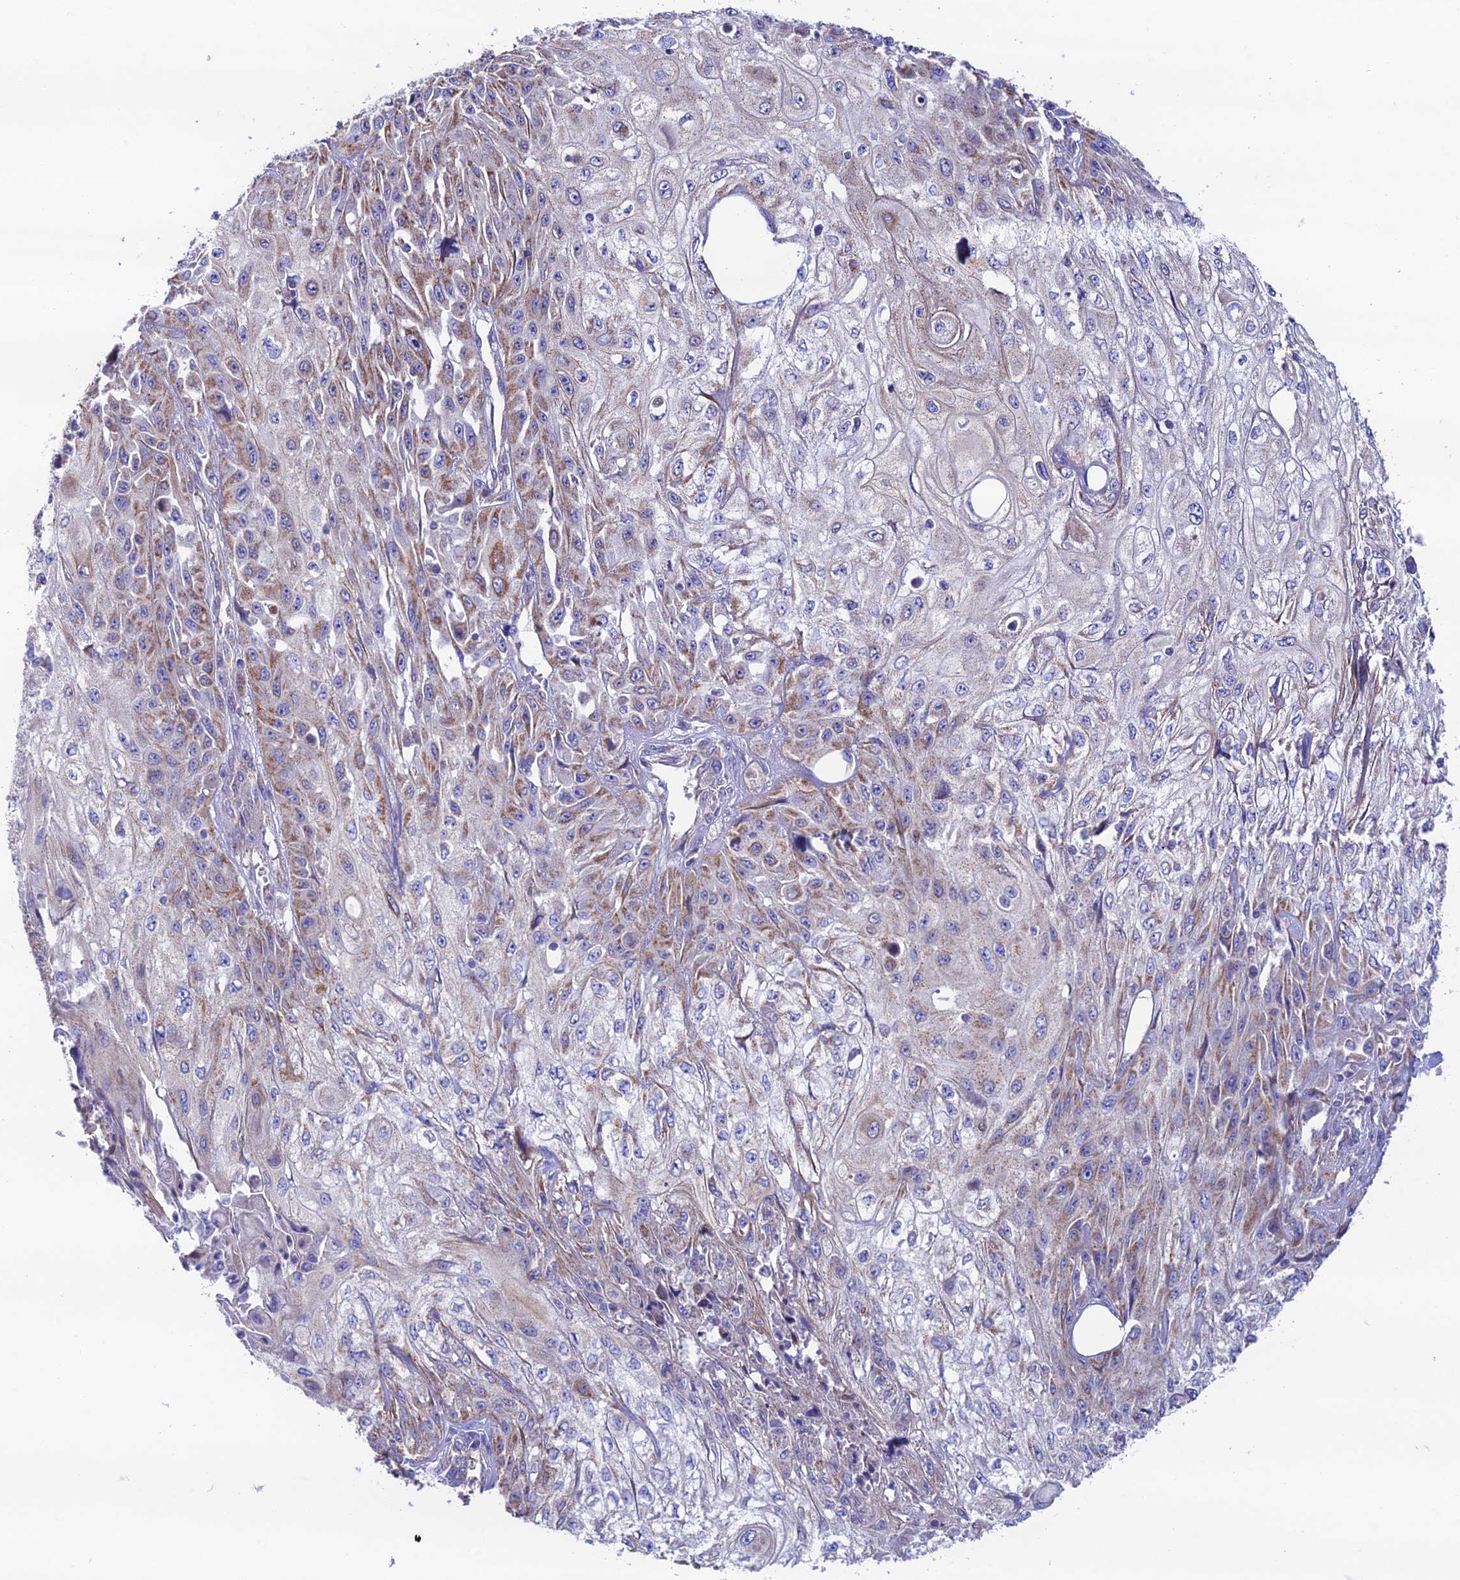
{"staining": {"intensity": "moderate", "quantity": "25%-75%", "location": "cytoplasmic/membranous"}, "tissue": "skin cancer", "cell_type": "Tumor cells", "image_type": "cancer", "snomed": [{"axis": "morphology", "description": "Squamous cell carcinoma, NOS"}, {"axis": "morphology", "description": "Squamous cell carcinoma, metastatic, NOS"}, {"axis": "topography", "description": "Skin"}, {"axis": "topography", "description": "Lymph node"}], "caption": "A photomicrograph showing moderate cytoplasmic/membranous staining in approximately 25%-75% of tumor cells in skin cancer (squamous cell carcinoma), as visualized by brown immunohistochemical staining.", "gene": "HSDL2", "patient": {"sex": "male", "age": 75}}